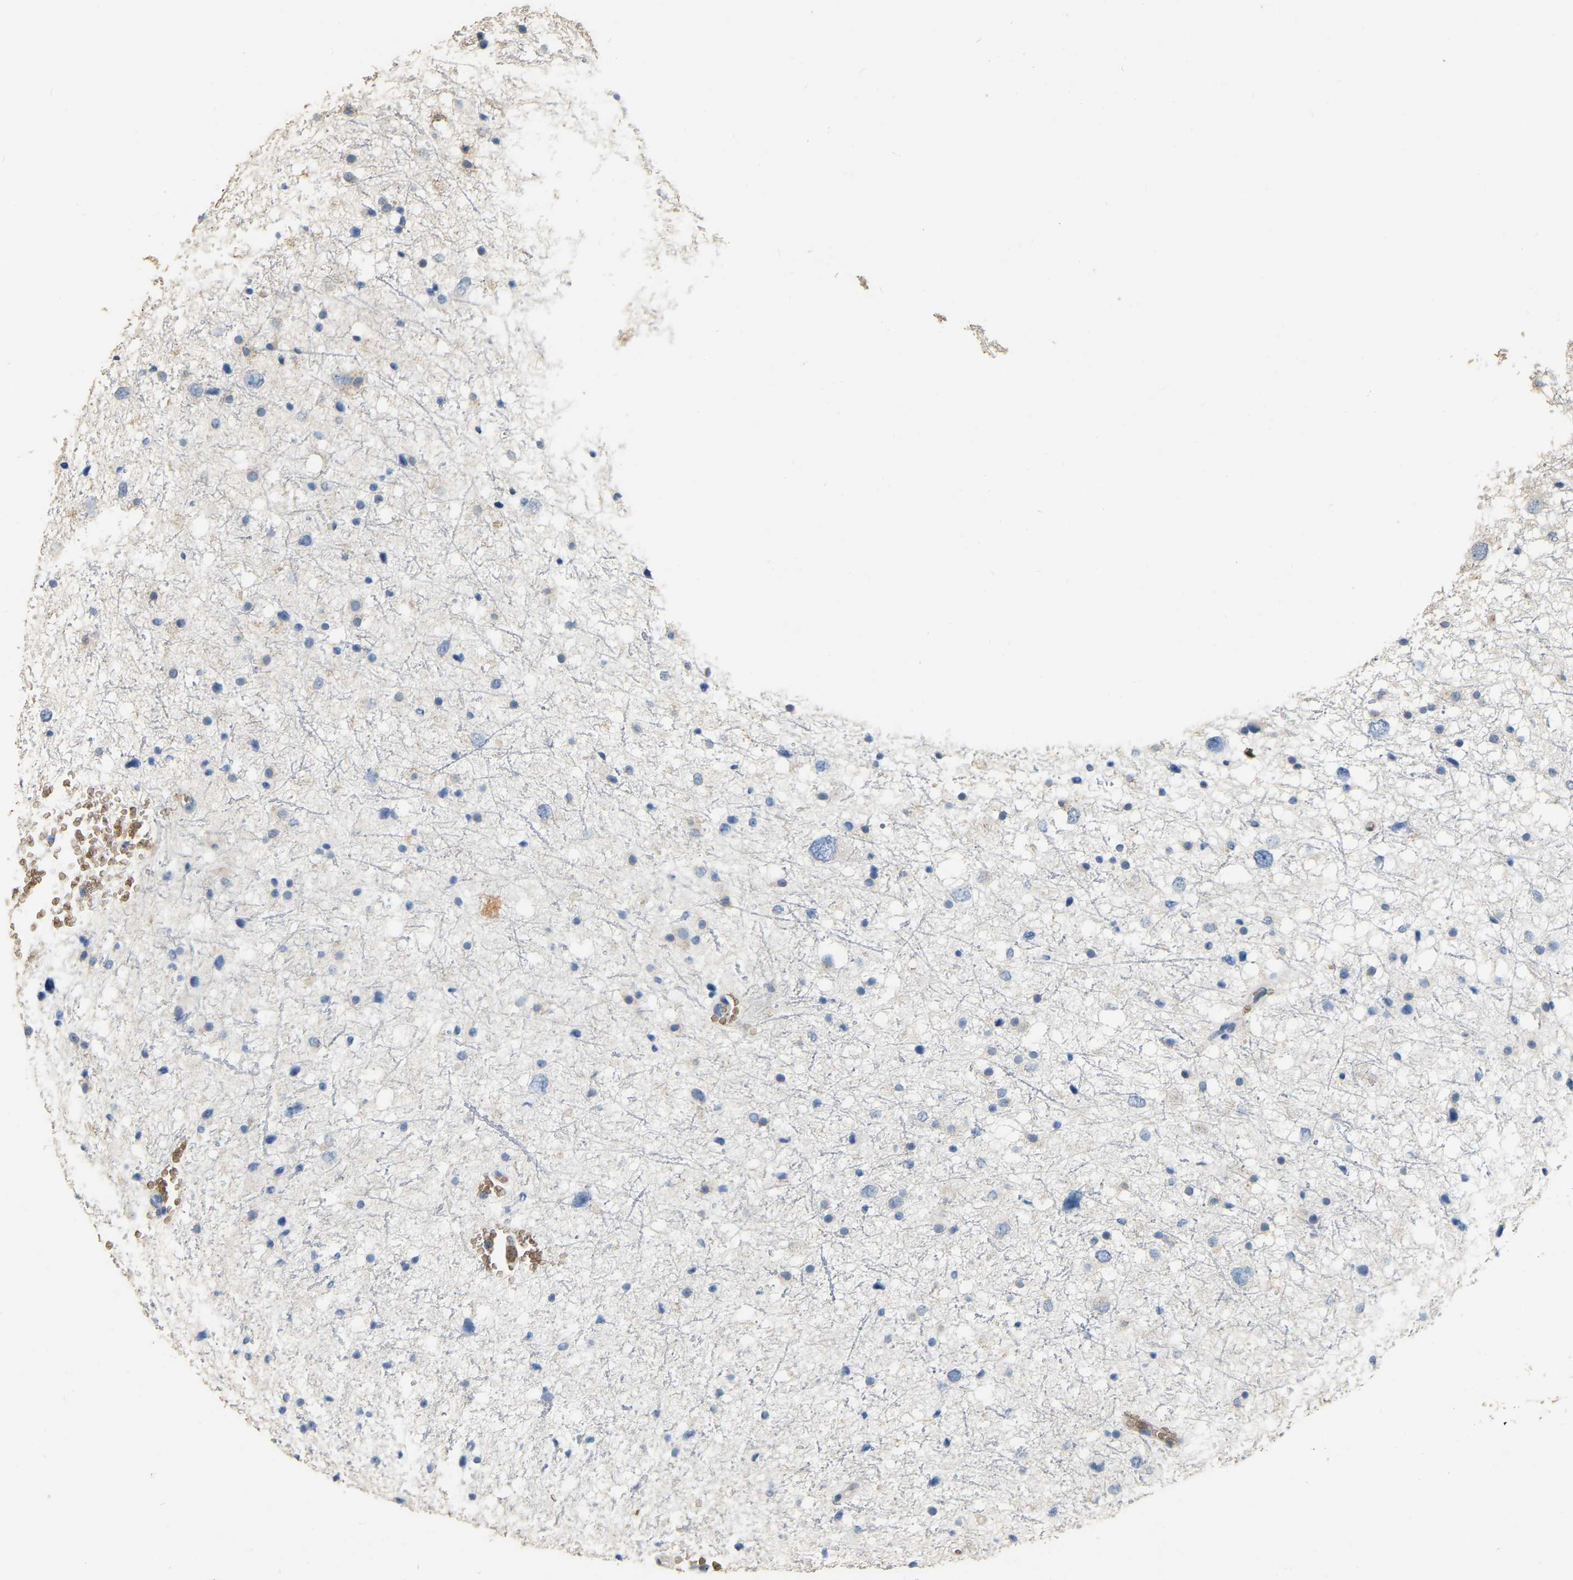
{"staining": {"intensity": "negative", "quantity": "none", "location": "none"}, "tissue": "glioma", "cell_type": "Tumor cells", "image_type": "cancer", "snomed": [{"axis": "morphology", "description": "Glioma, malignant, Low grade"}, {"axis": "topography", "description": "Brain"}], "caption": "Immunohistochemistry image of human malignant low-grade glioma stained for a protein (brown), which reveals no expression in tumor cells.", "gene": "CFAP298", "patient": {"sex": "female", "age": 37}}